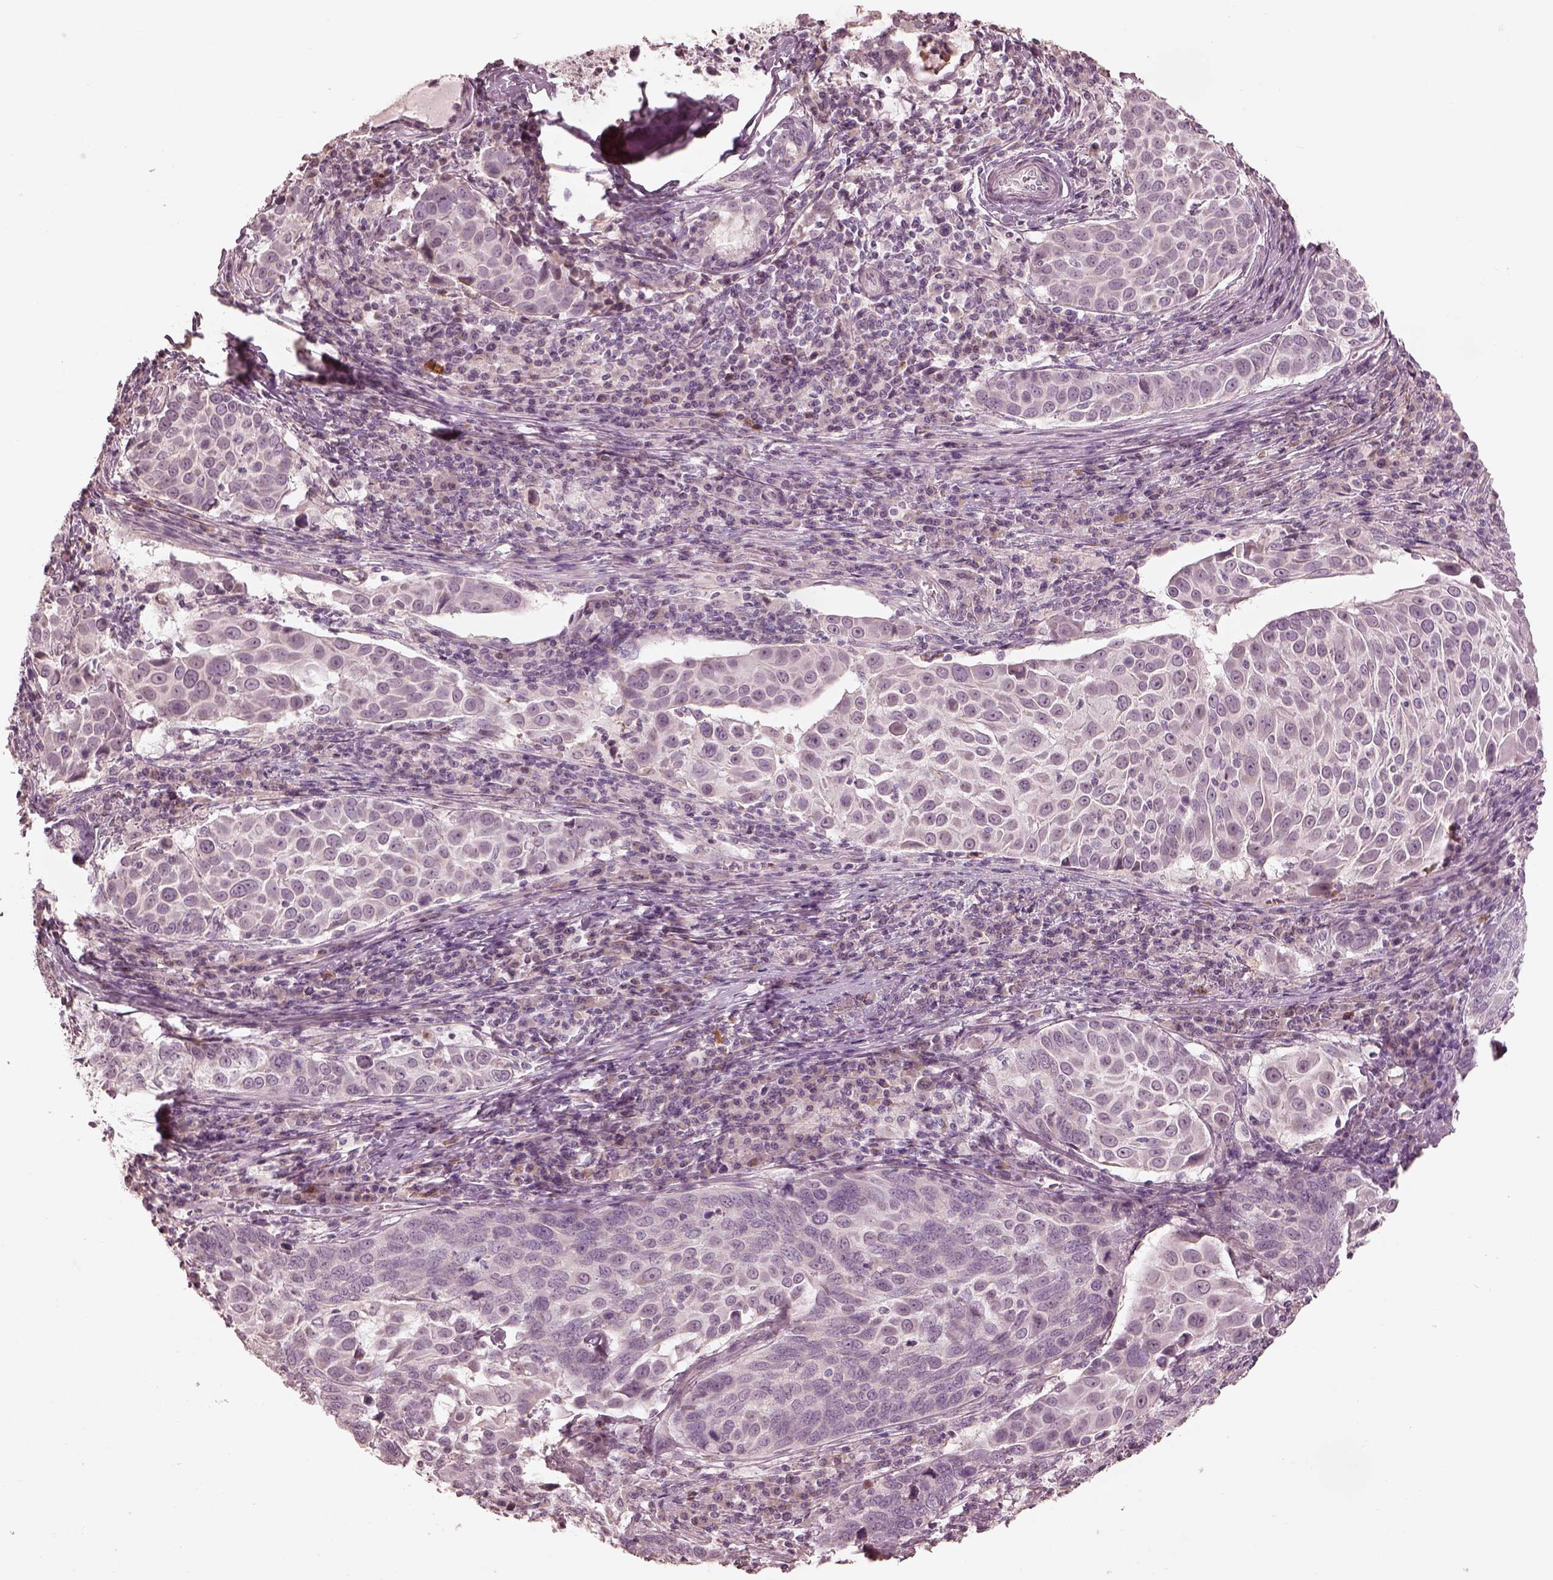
{"staining": {"intensity": "negative", "quantity": "none", "location": "none"}, "tissue": "lung cancer", "cell_type": "Tumor cells", "image_type": "cancer", "snomed": [{"axis": "morphology", "description": "Squamous cell carcinoma, NOS"}, {"axis": "topography", "description": "Lung"}], "caption": "DAB (3,3'-diaminobenzidine) immunohistochemical staining of lung cancer (squamous cell carcinoma) displays no significant staining in tumor cells.", "gene": "ANKLE1", "patient": {"sex": "male", "age": 57}}